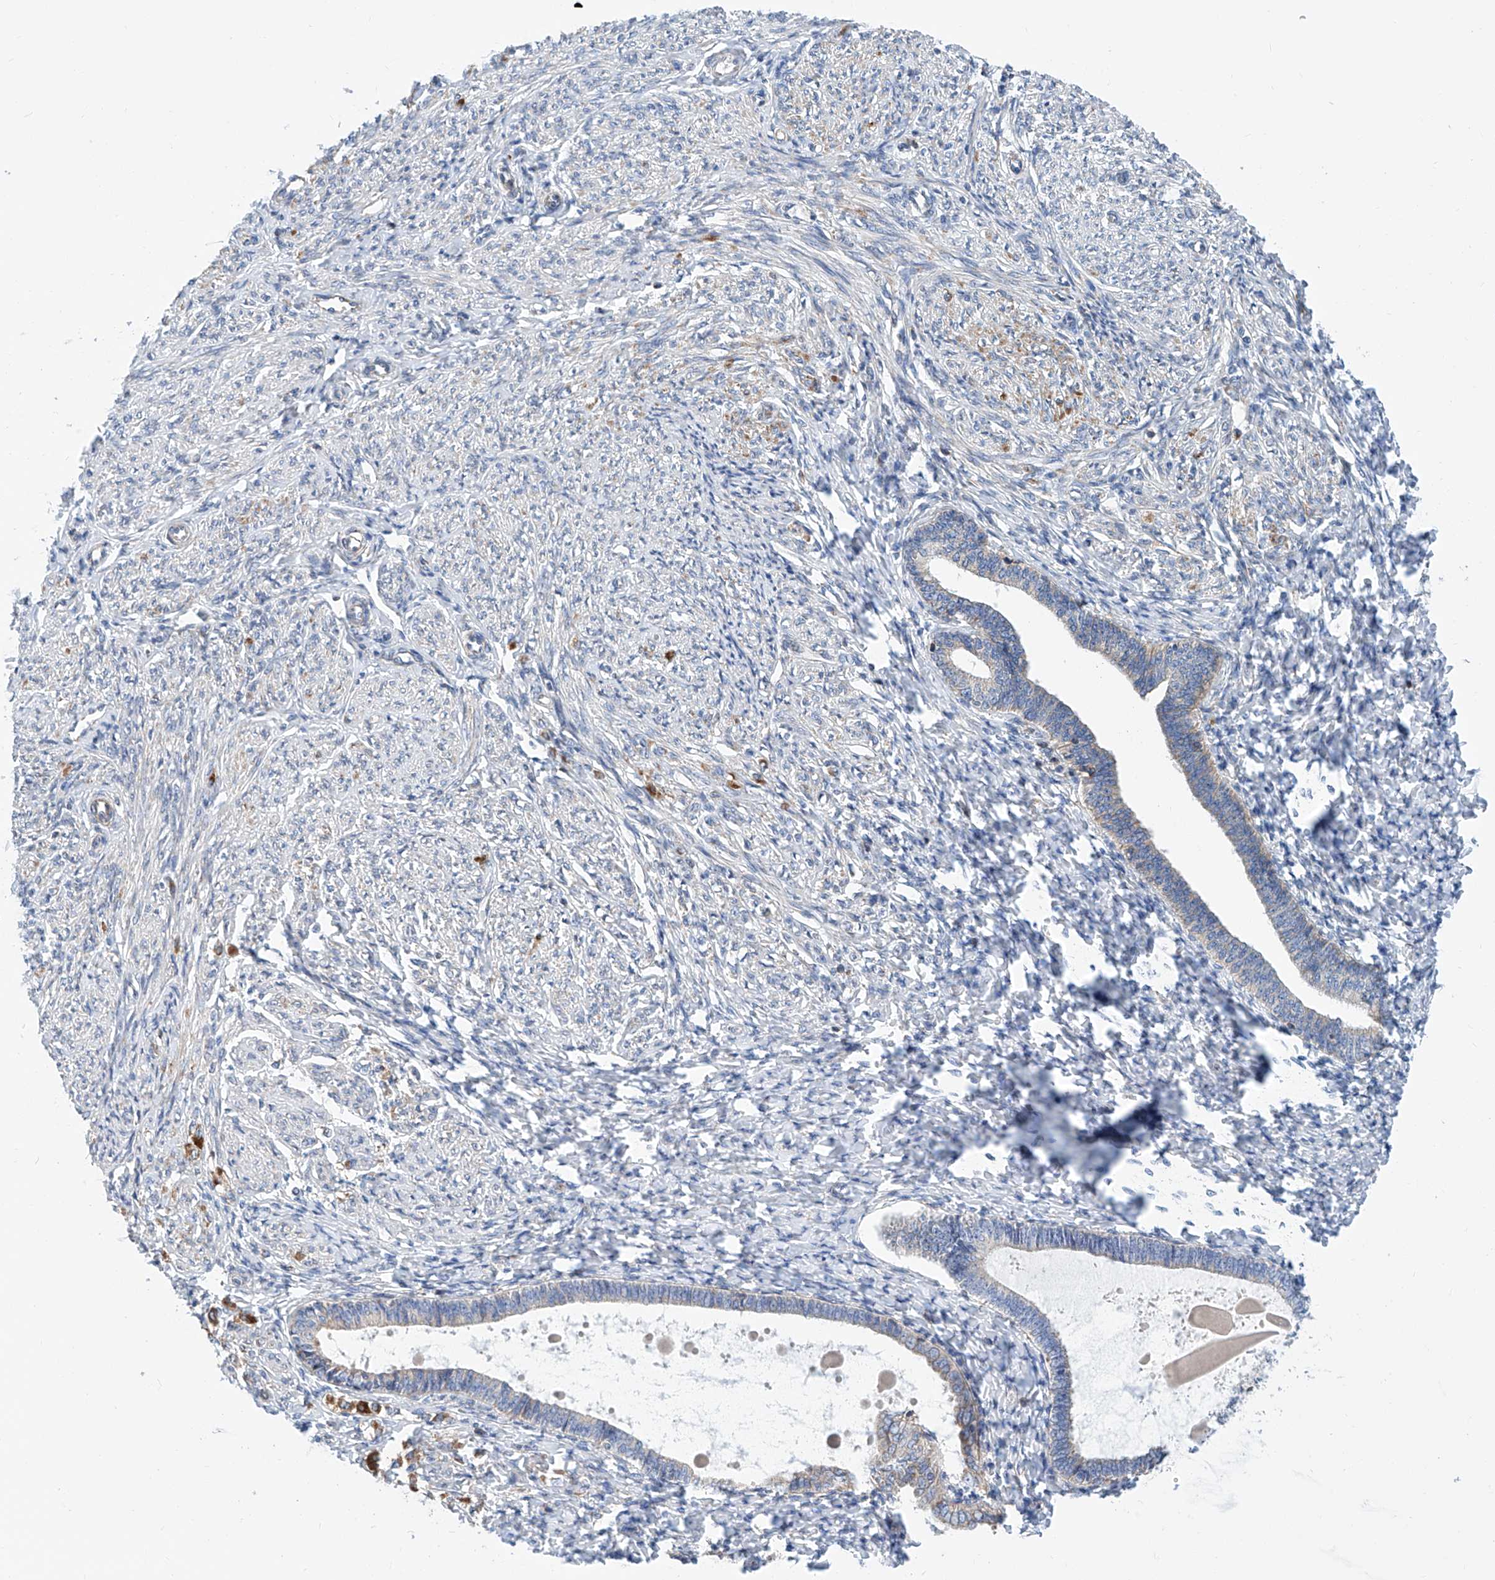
{"staining": {"intensity": "negative", "quantity": "none", "location": "none"}, "tissue": "endometrium", "cell_type": "Cells in endometrial stroma", "image_type": "normal", "snomed": [{"axis": "morphology", "description": "Normal tissue, NOS"}, {"axis": "topography", "description": "Endometrium"}], "caption": "Cells in endometrial stroma show no significant protein staining in normal endometrium. (DAB immunohistochemistry (IHC) with hematoxylin counter stain).", "gene": "MAD2L1", "patient": {"sex": "female", "age": 72}}